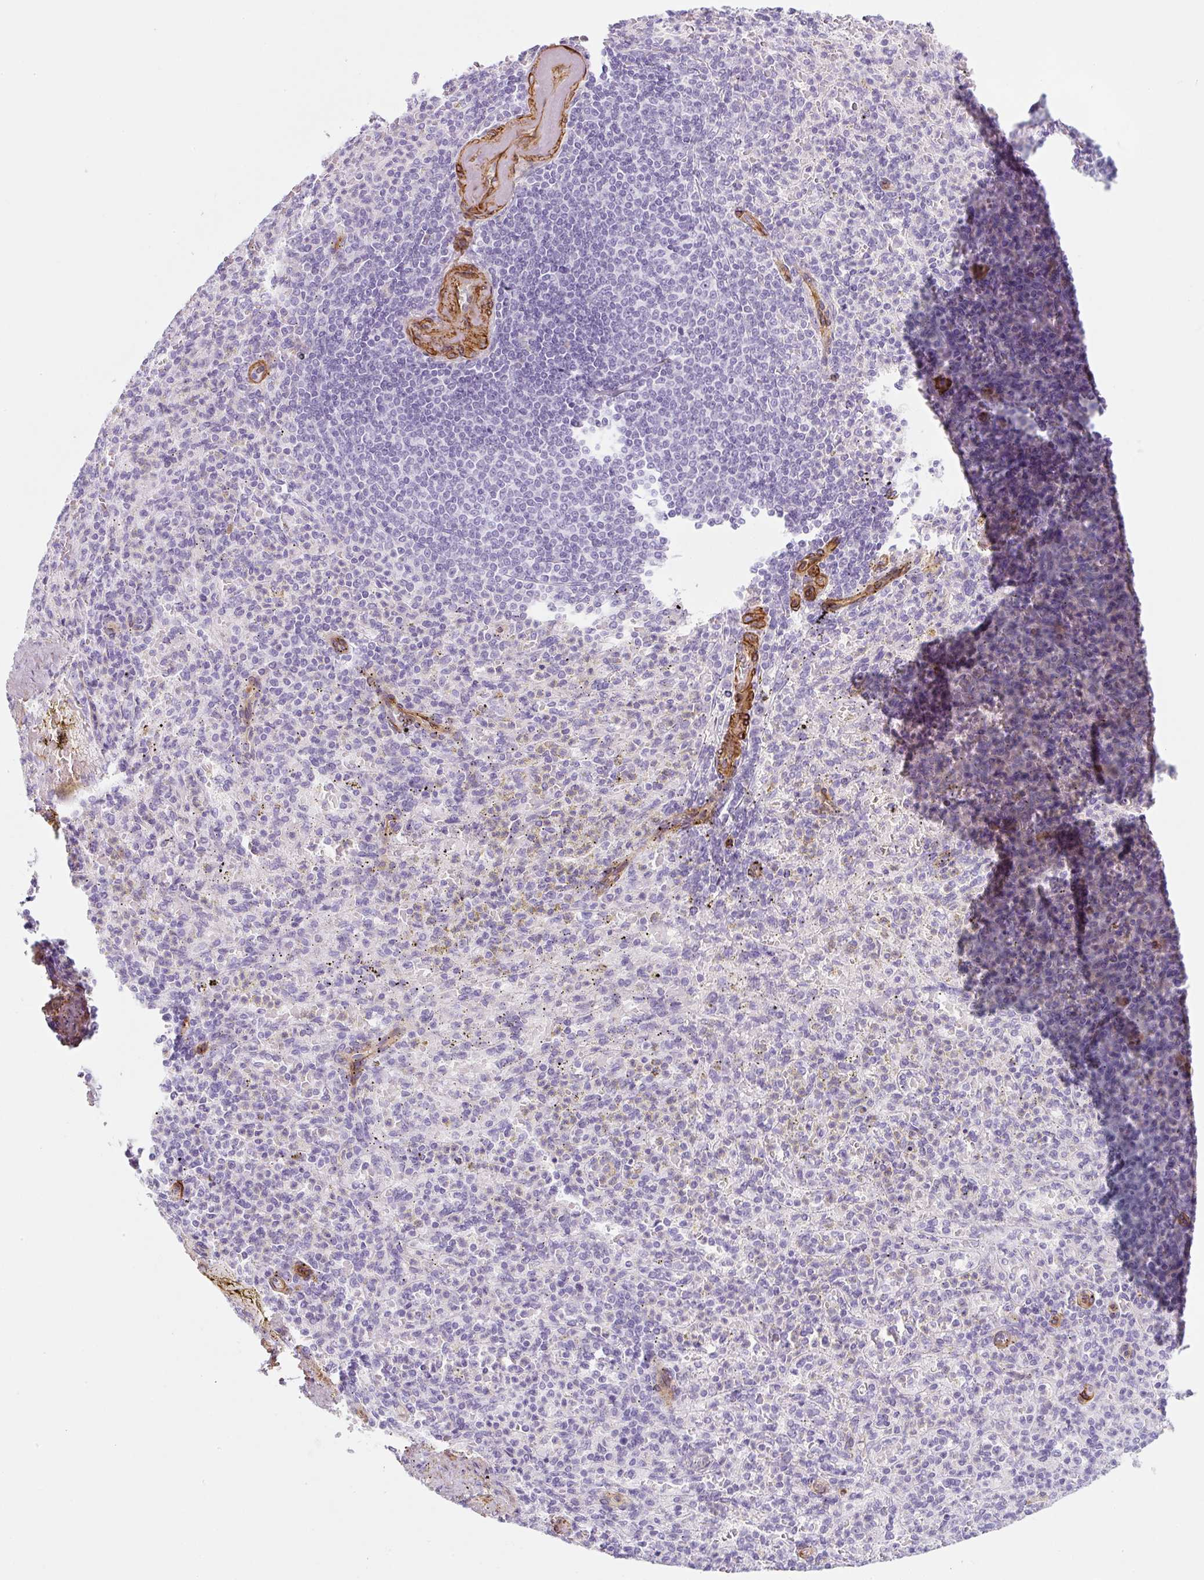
{"staining": {"intensity": "negative", "quantity": "none", "location": "none"}, "tissue": "spleen", "cell_type": "Cells in red pulp", "image_type": "normal", "snomed": [{"axis": "morphology", "description": "Normal tissue, NOS"}, {"axis": "topography", "description": "Spleen"}], "caption": "Immunohistochemistry (IHC) micrograph of benign spleen: spleen stained with DAB exhibits no significant protein positivity in cells in red pulp.", "gene": "CAVIN3", "patient": {"sex": "female", "age": 74}}